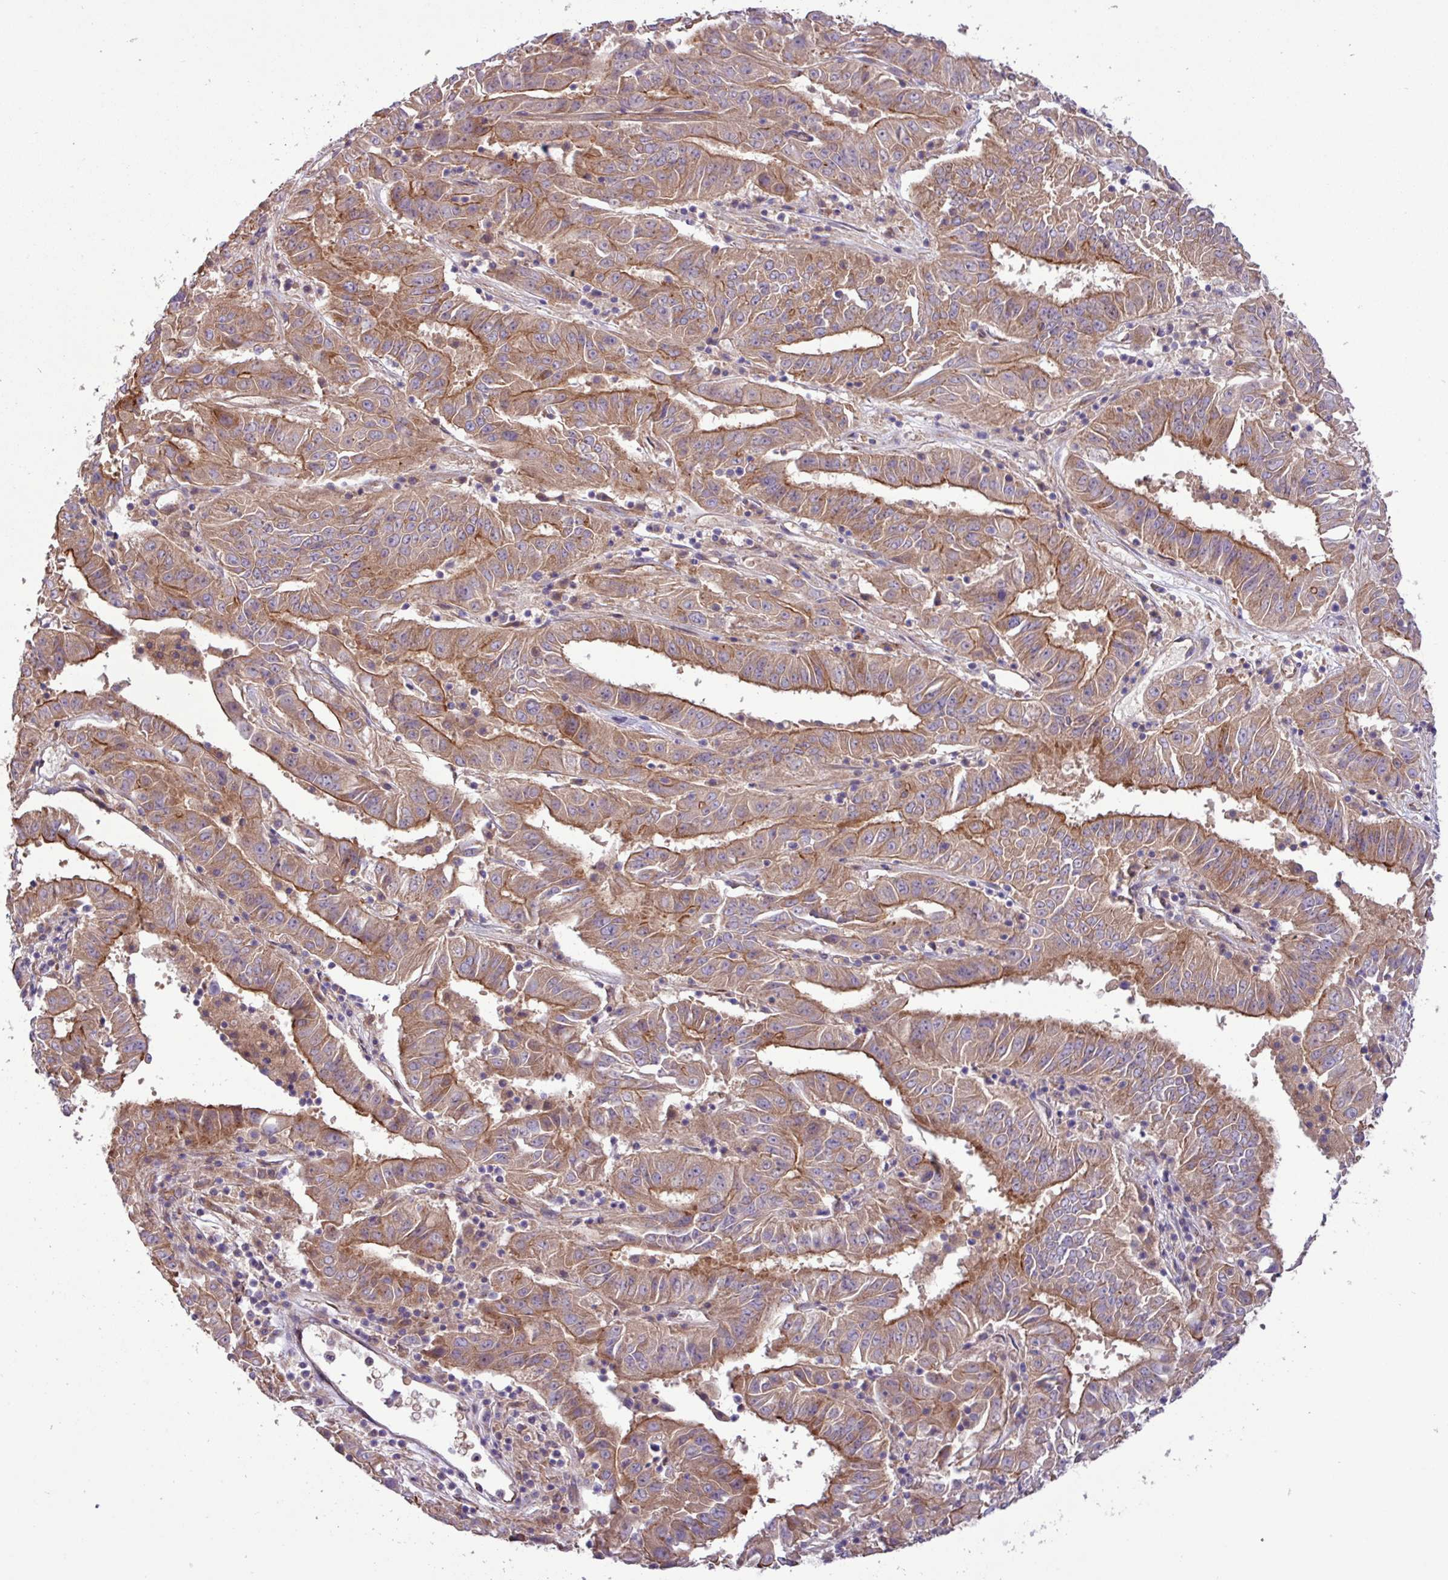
{"staining": {"intensity": "moderate", "quantity": "25%-75%", "location": "cytoplasmic/membranous"}, "tissue": "pancreatic cancer", "cell_type": "Tumor cells", "image_type": "cancer", "snomed": [{"axis": "morphology", "description": "Adenocarcinoma, NOS"}, {"axis": "topography", "description": "Pancreas"}], "caption": "Immunohistochemistry of pancreatic cancer shows medium levels of moderate cytoplasmic/membranous positivity in about 25%-75% of tumor cells.", "gene": "RAB19", "patient": {"sex": "male", "age": 63}}